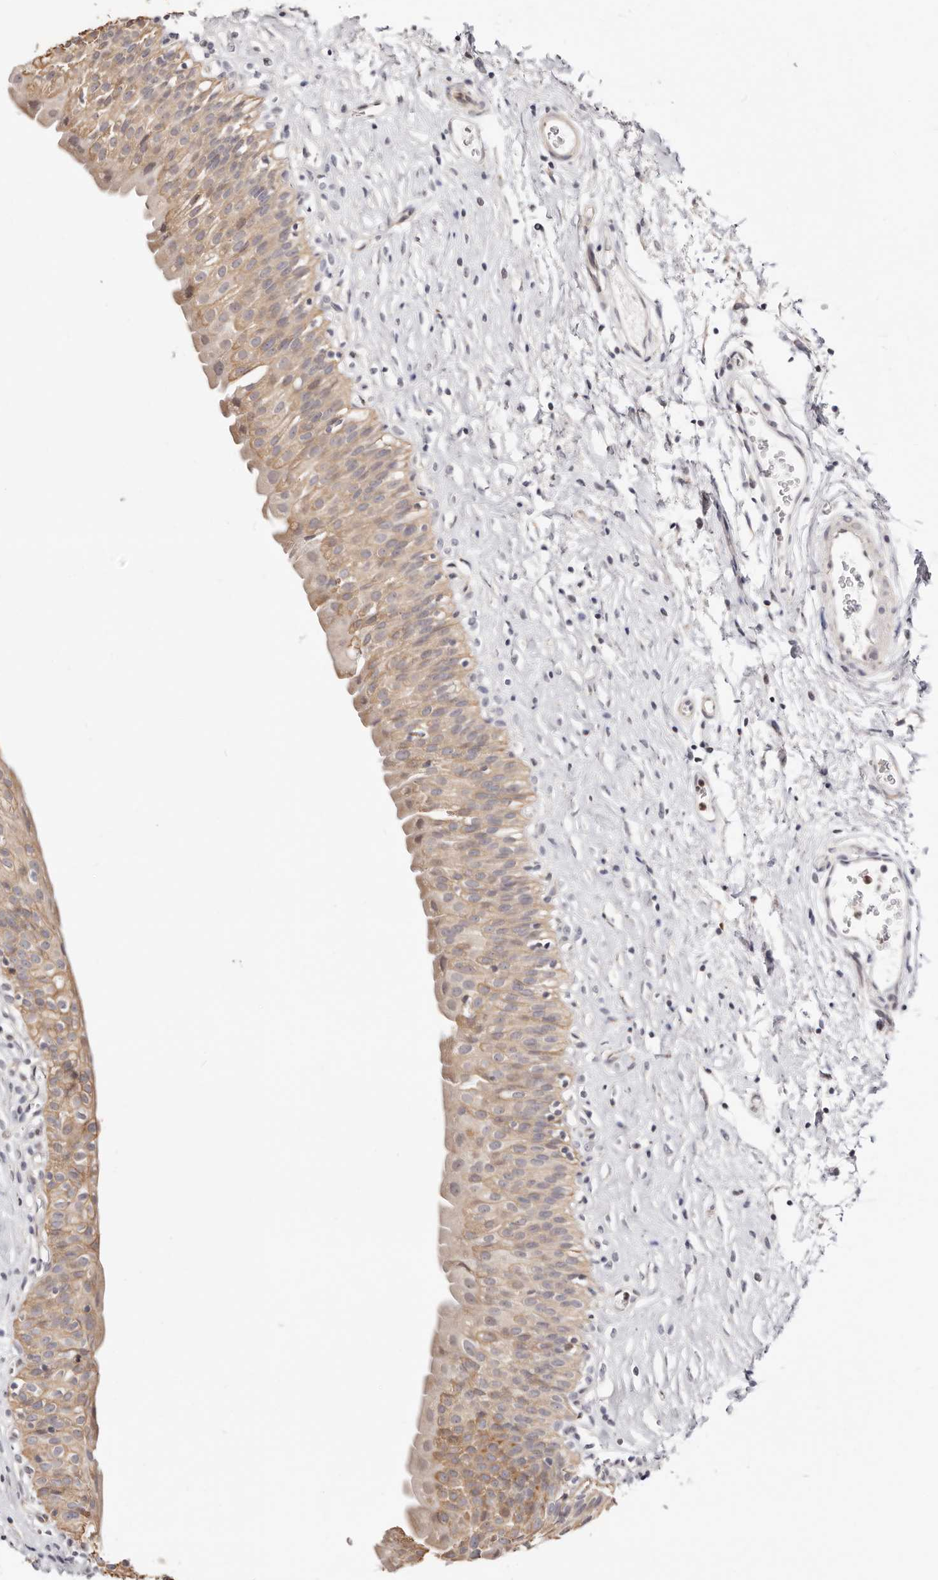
{"staining": {"intensity": "moderate", "quantity": ">75%", "location": "cytoplasmic/membranous"}, "tissue": "urinary bladder", "cell_type": "Urothelial cells", "image_type": "normal", "snomed": [{"axis": "morphology", "description": "Normal tissue, NOS"}, {"axis": "topography", "description": "Urinary bladder"}], "caption": "A photomicrograph of urinary bladder stained for a protein exhibits moderate cytoplasmic/membranous brown staining in urothelial cells.", "gene": "BCL2L15", "patient": {"sex": "male", "age": 51}}